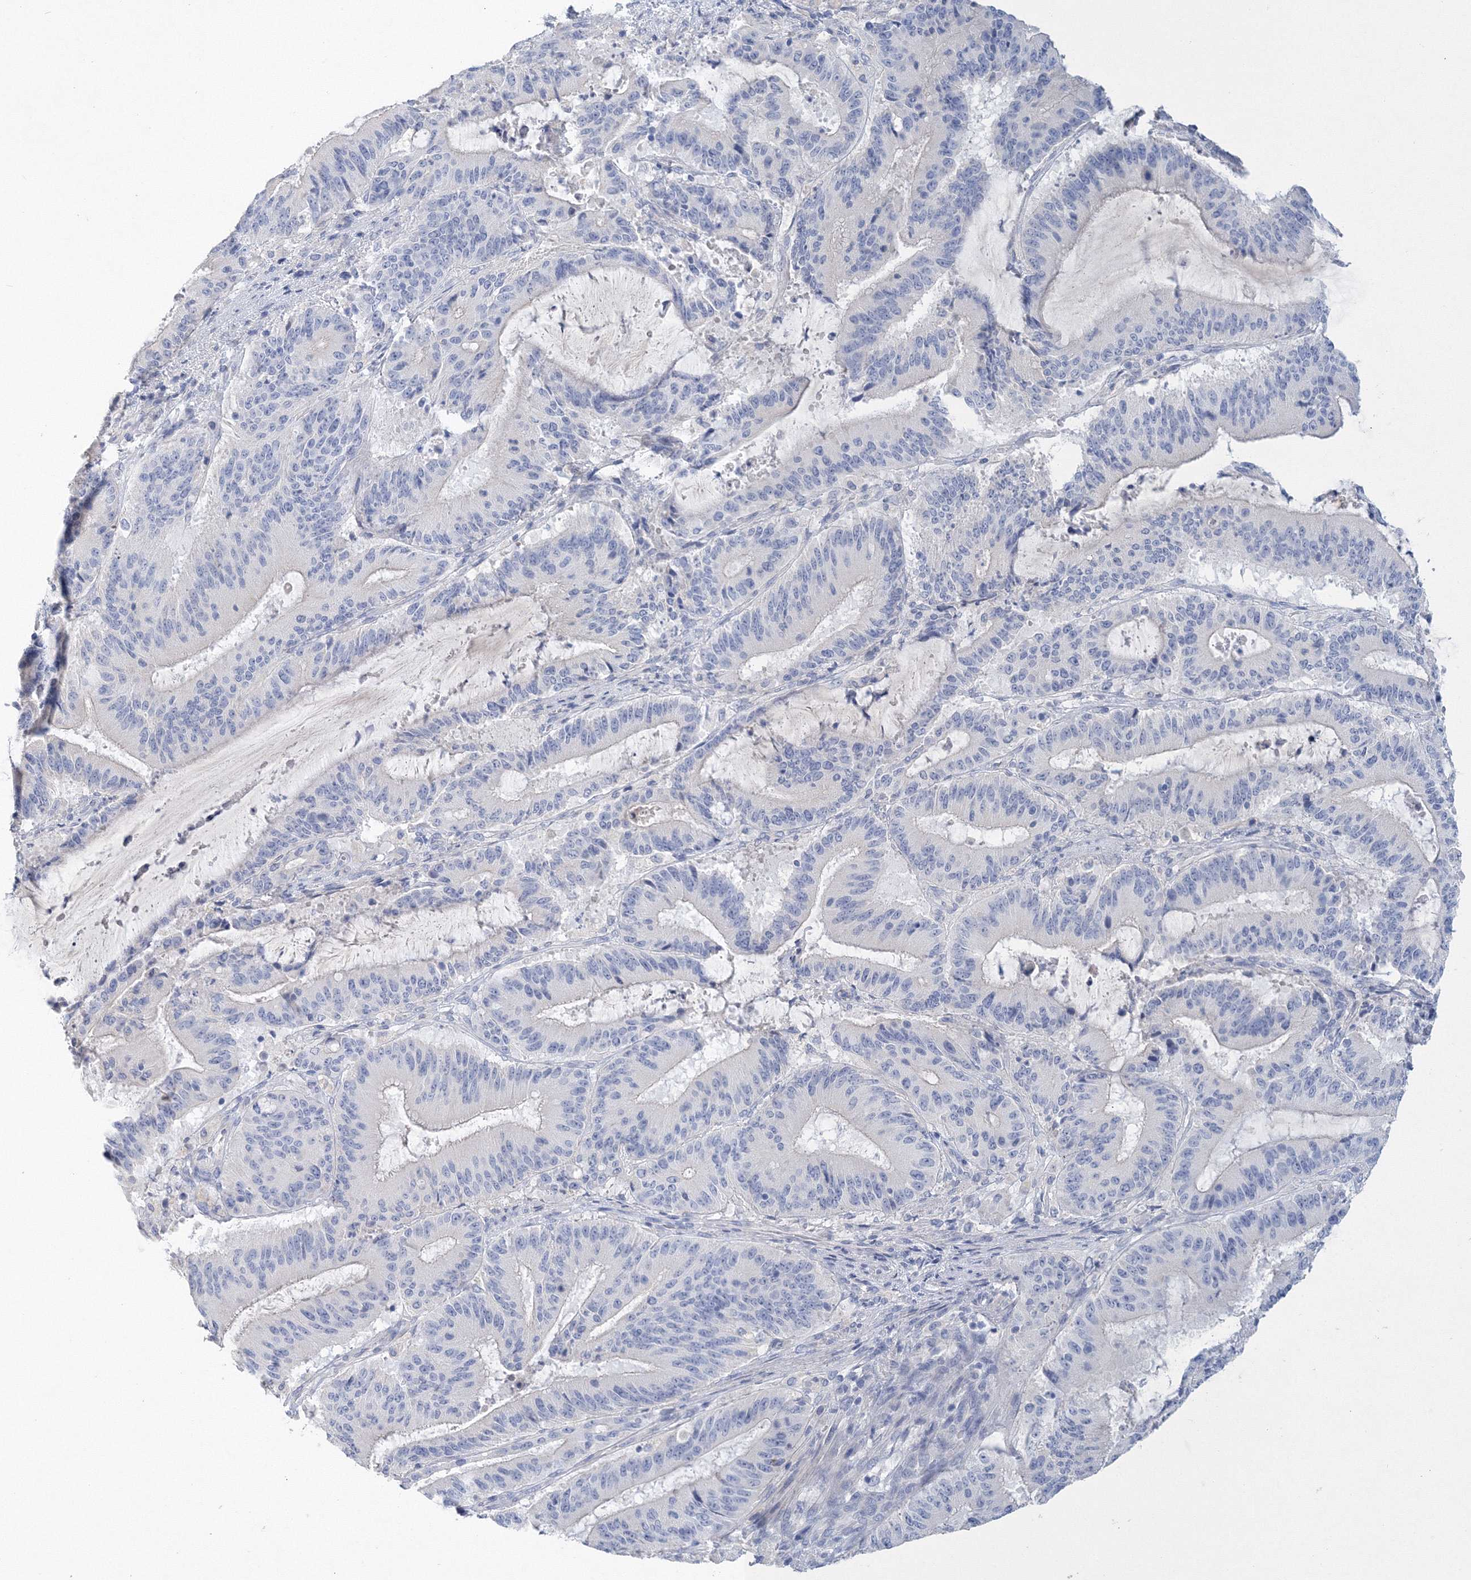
{"staining": {"intensity": "negative", "quantity": "none", "location": "none"}, "tissue": "liver cancer", "cell_type": "Tumor cells", "image_type": "cancer", "snomed": [{"axis": "morphology", "description": "Normal tissue, NOS"}, {"axis": "morphology", "description": "Cholangiocarcinoma"}, {"axis": "topography", "description": "Liver"}, {"axis": "topography", "description": "Peripheral nerve tissue"}], "caption": "DAB (3,3'-diaminobenzidine) immunohistochemical staining of liver cancer (cholangiocarcinoma) exhibits no significant staining in tumor cells.", "gene": "OSBPL6", "patient": {"sex": "female", "age": 73}}